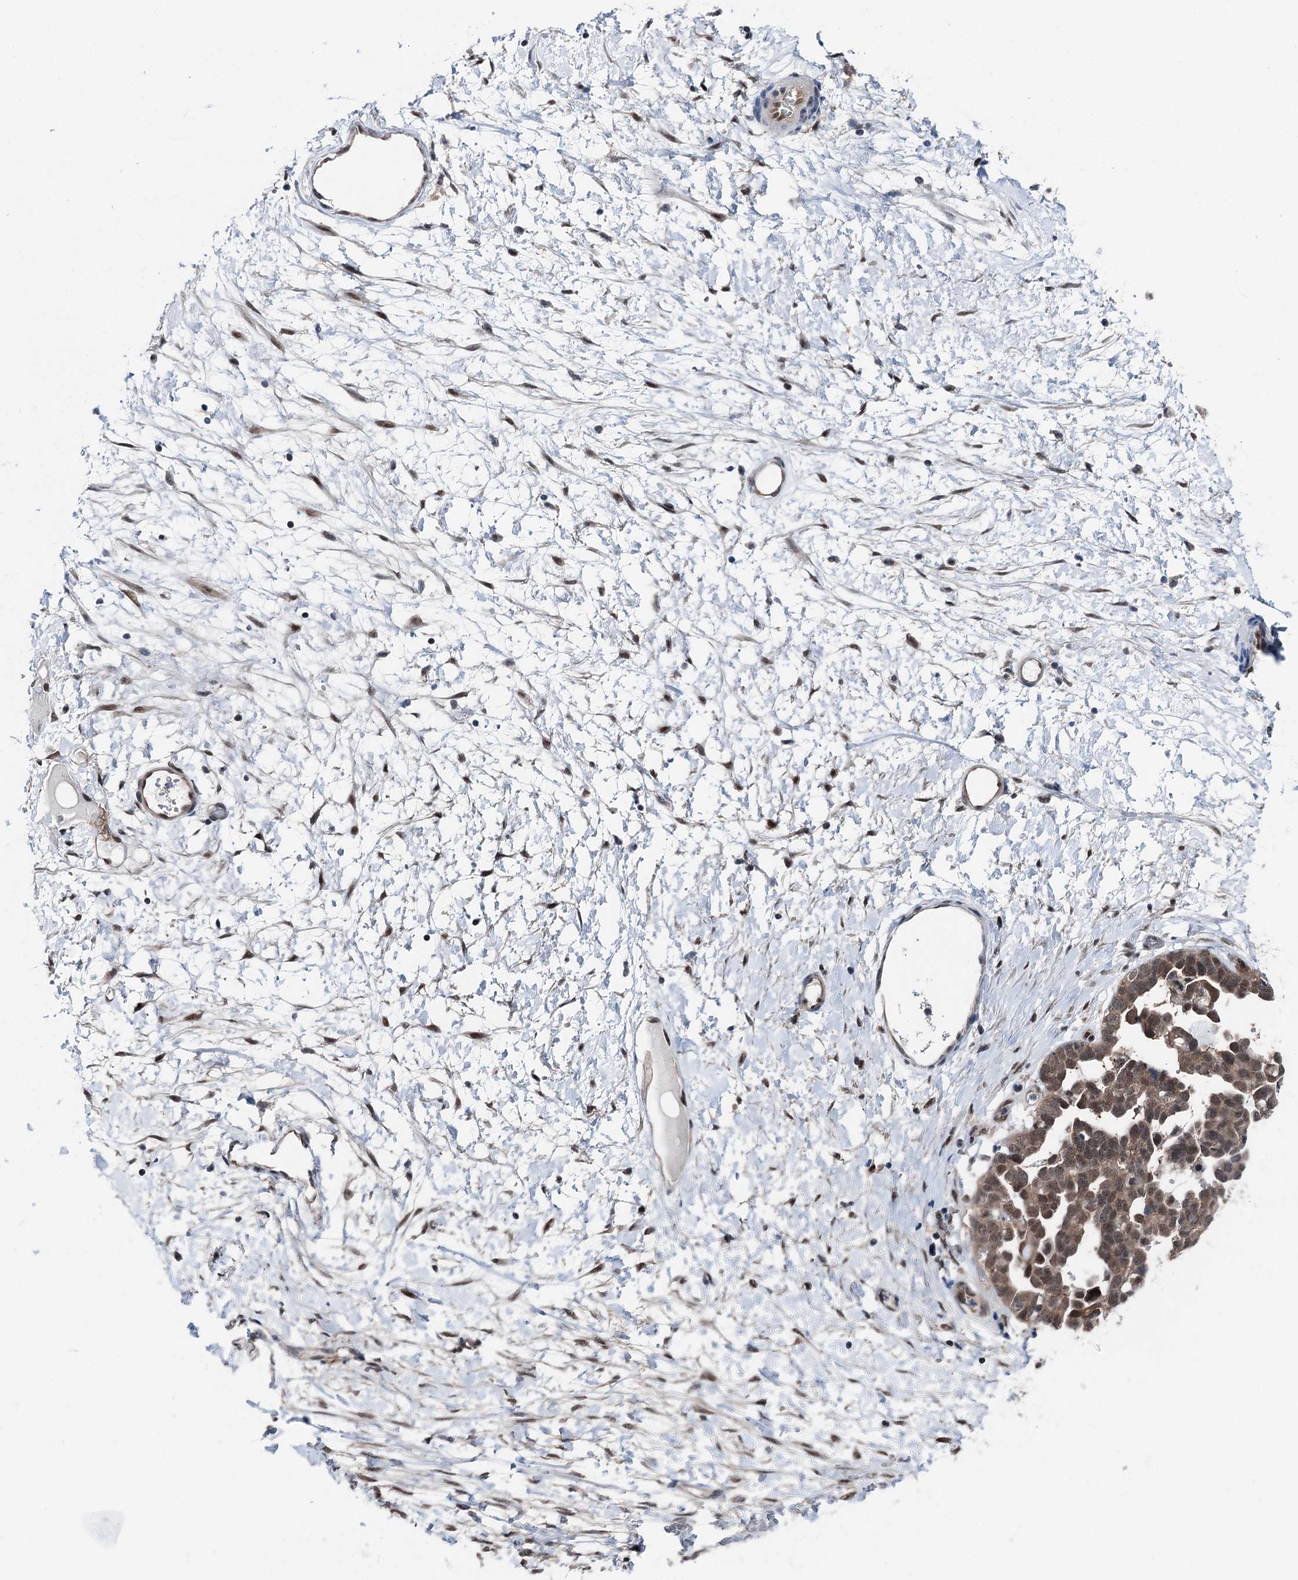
{"staining": {"intensity": "moderate", "quantity": ">75%", "location": "cytoplasmic/membranous,nuclear"}, "tissue": "ovarian cancer", "cell_type": "Tumor cells", "image_type": "cancer", "snomed": [{"axis": "morphology", "description": "Cystadenocarcinoma, serous, NOS"}, {"axis": "topography", "description": "Ovary"}], "caption": "Brown immunohistochemical staining in human ovarian serous cystadenocarcinoma displays moderate cytoplasmic/membranous and nuclear positivity in about >75% of tumor cells.", "gene": "PSMD13", "patient": {"sex": "female", "age": 54}}